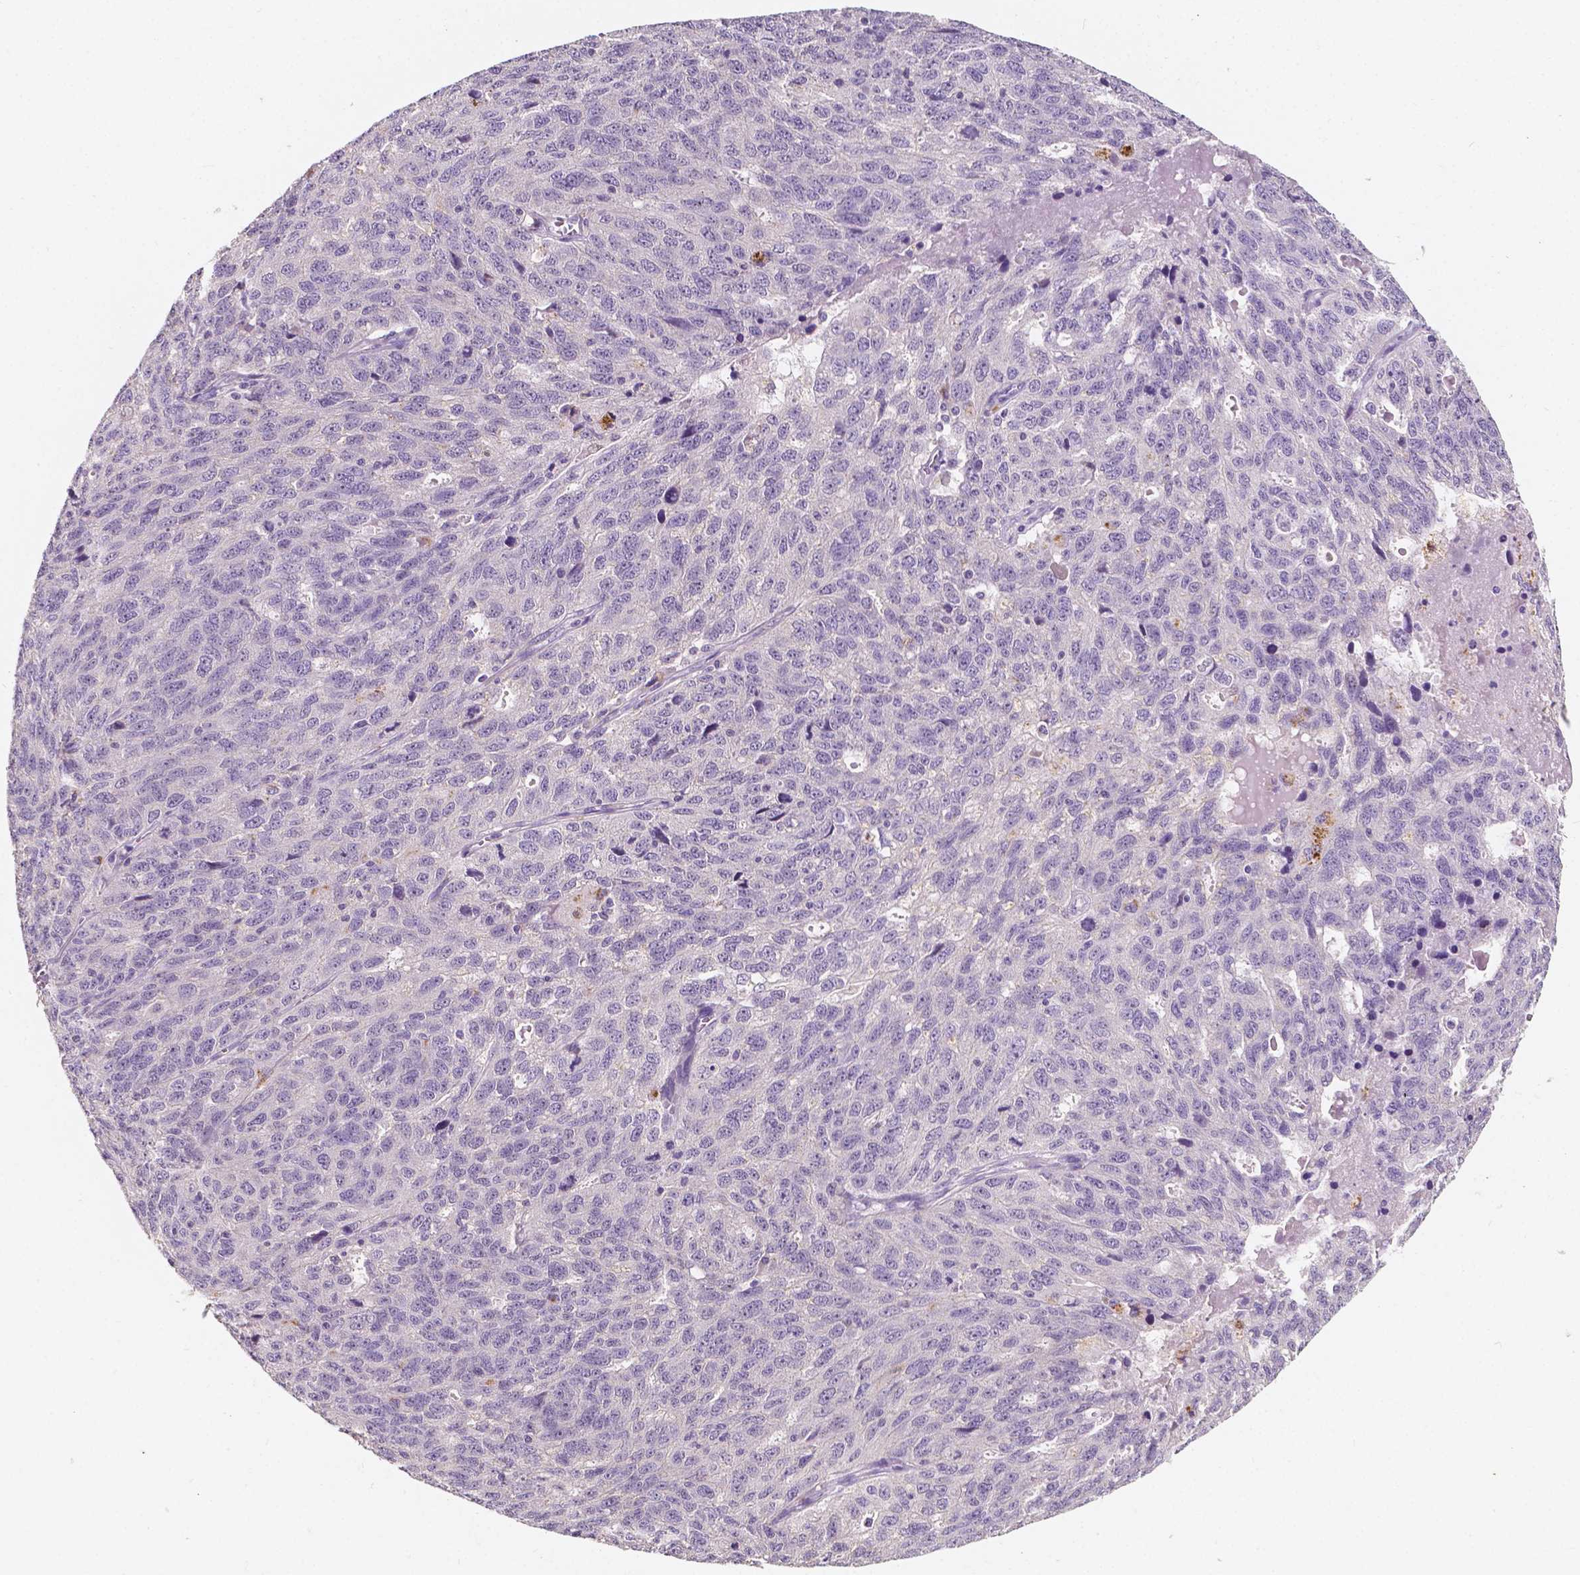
{"staining": {"intensity": "negative", "quantity": "none", "location": "none"}, "tissue": "ovarian cancer", "cell_type": "Tumor cells", "image_type": "cancer", "snomed": [{"axis": "morphology", "description": "Cystadenocarcinoma, serous, NOS"}, {"axis": "topography", "description": "Ovary"}], "caption": "Immunohistochemistry of human ovarian cancer demonstrates no positivity in tumor cells.", "gene": "SIRT2", "patient": {"sex": "female", "age": 71}}